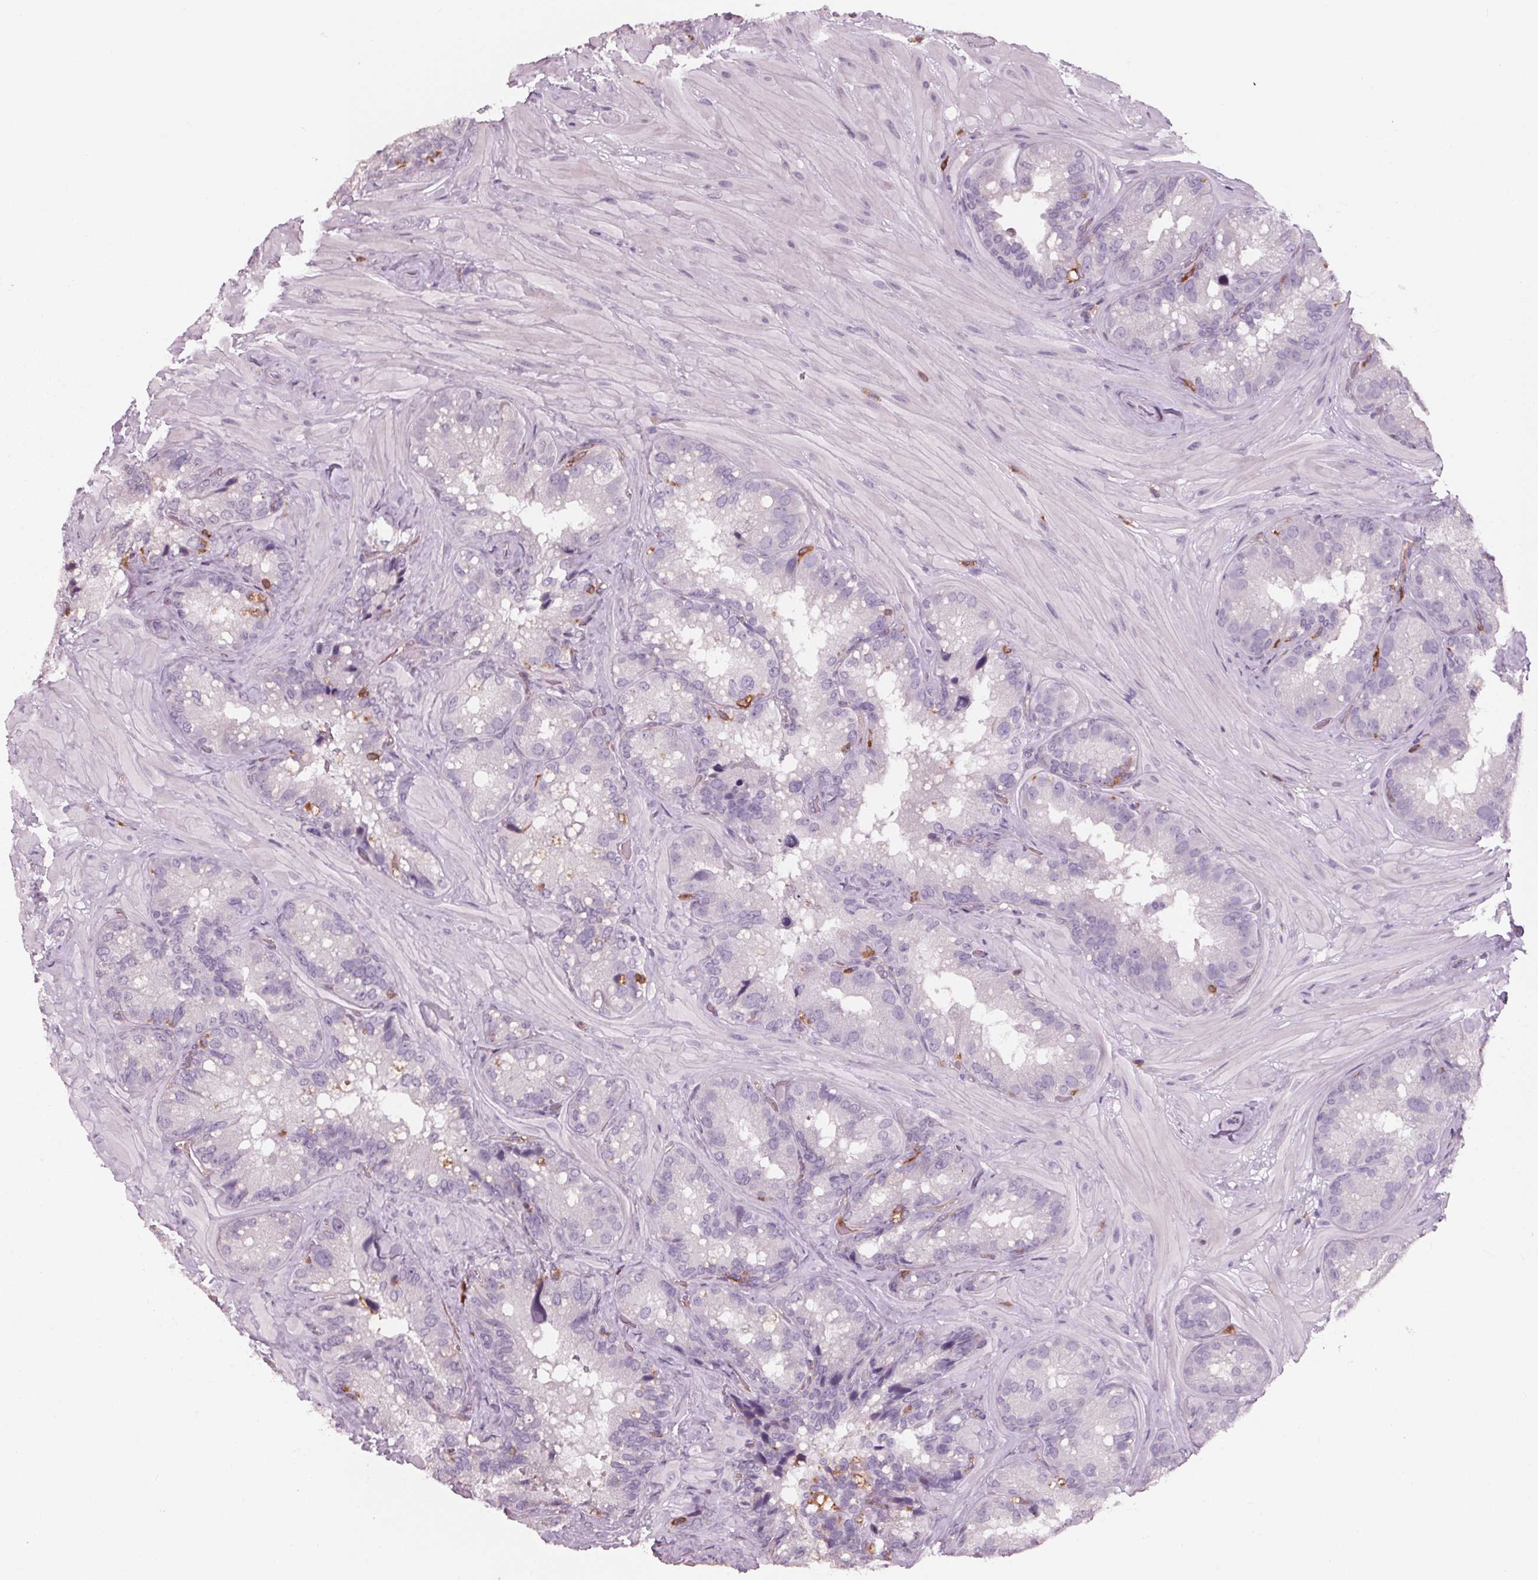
{"staining": {"intensity": "negative", "quantity": "none", "location": "none"}, "tissue": "seminal vesicle", "cell_type": "Glandular cells", "image_type": "normal", "snomed": [{"axis": "morphology", "description": "Normal tissue, NOS"}, {"axis": "topography", "description": "Seminal veicle"}], "caption": "Glandular cells show no significant protein positivity in unremarkable seminal vesicle. (DAB immunohistochemistry (IHC), high magnification).", "gene": "ARHGAP25", "patient": {"sex": "male", "age": 60}}